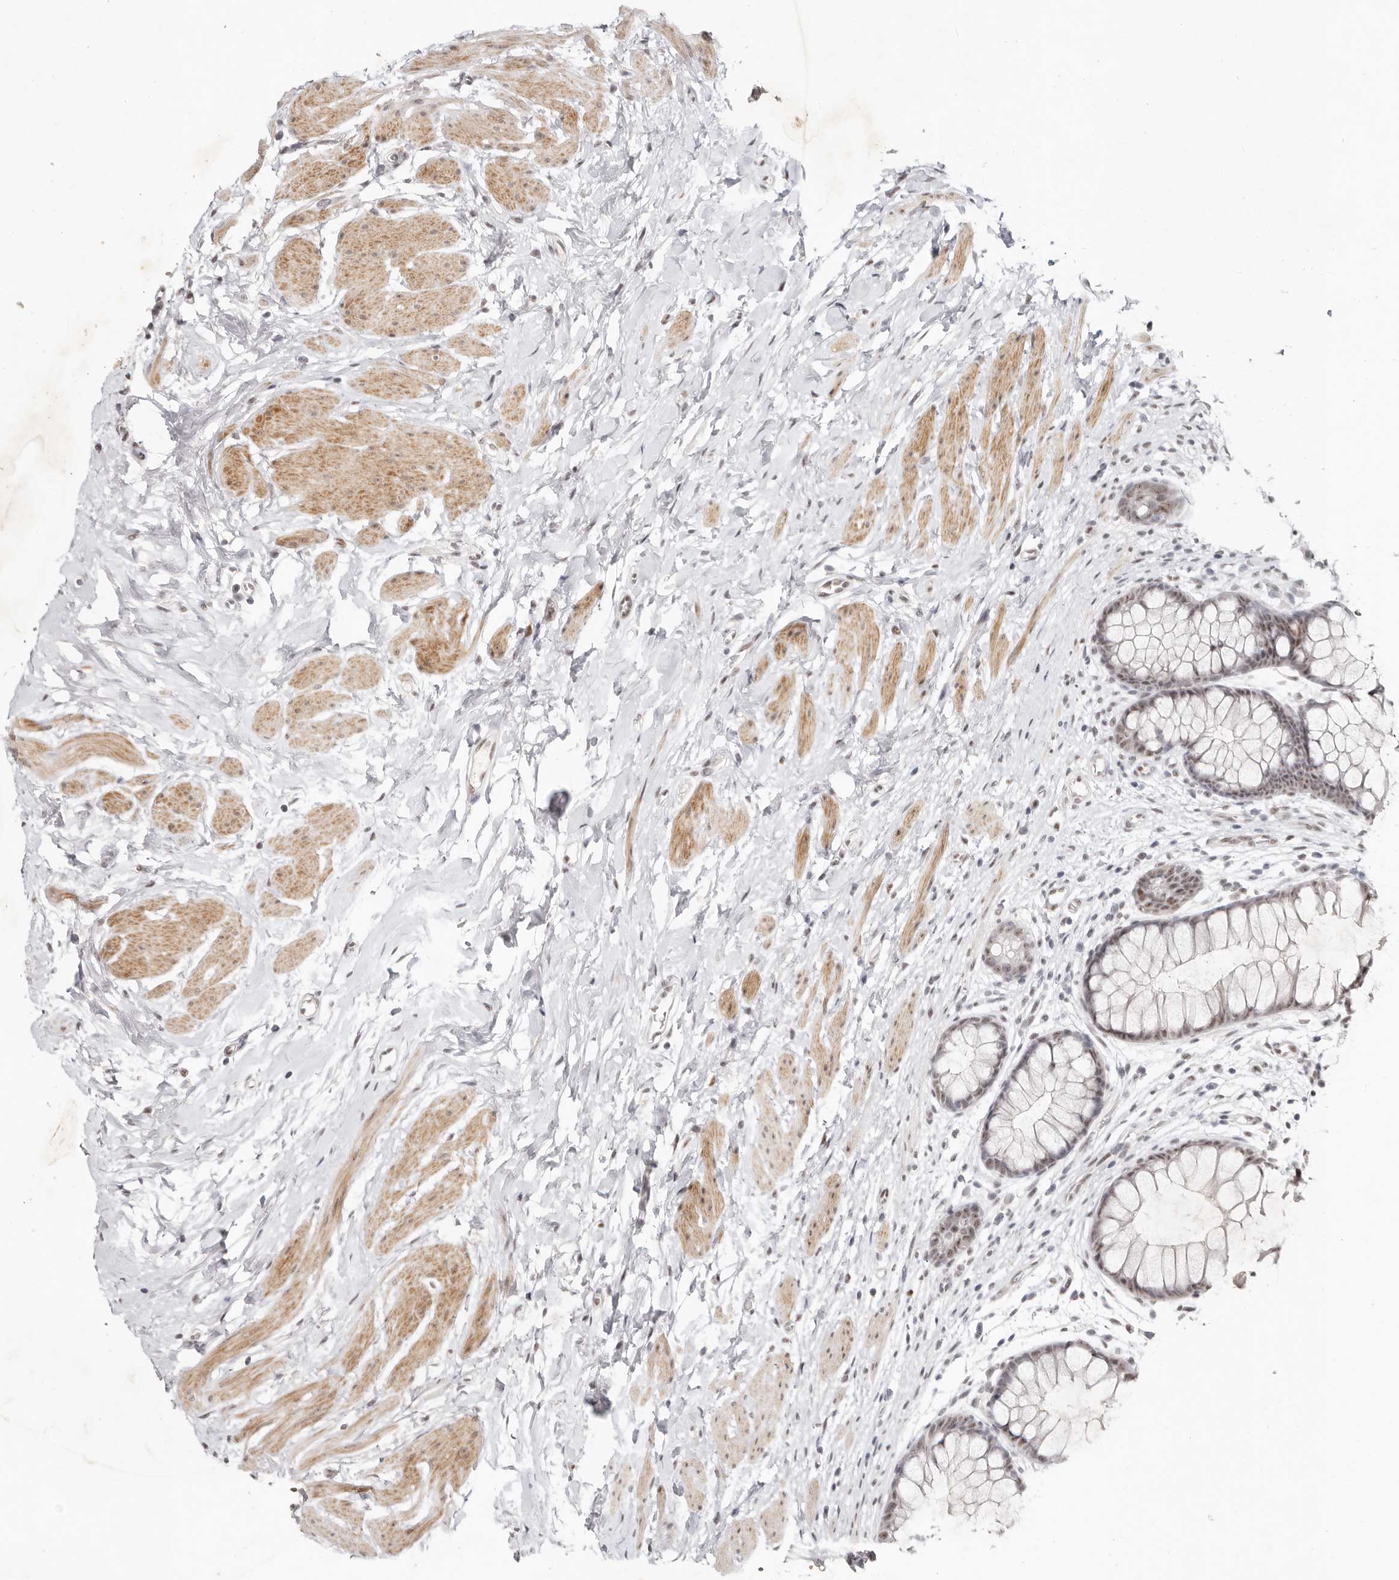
{"staining": {"intensity": "negative", "quantity": "none", "location": "none"}, "tissue": "colon", "cell_type": "Endothelial cells", "image_type": "normal", "snomed": [{"axis": "morphology", "description": "Normal tissue, NOS"}, {"axis": "topography", "description": "Colon"}], "caption": "Human colon stained for a protein using immunohistochemistry (IHC) demonstrates no staining in endothelial cells.", "gene": "LARP7", "patient": {"sex": "female", "age": 62}}